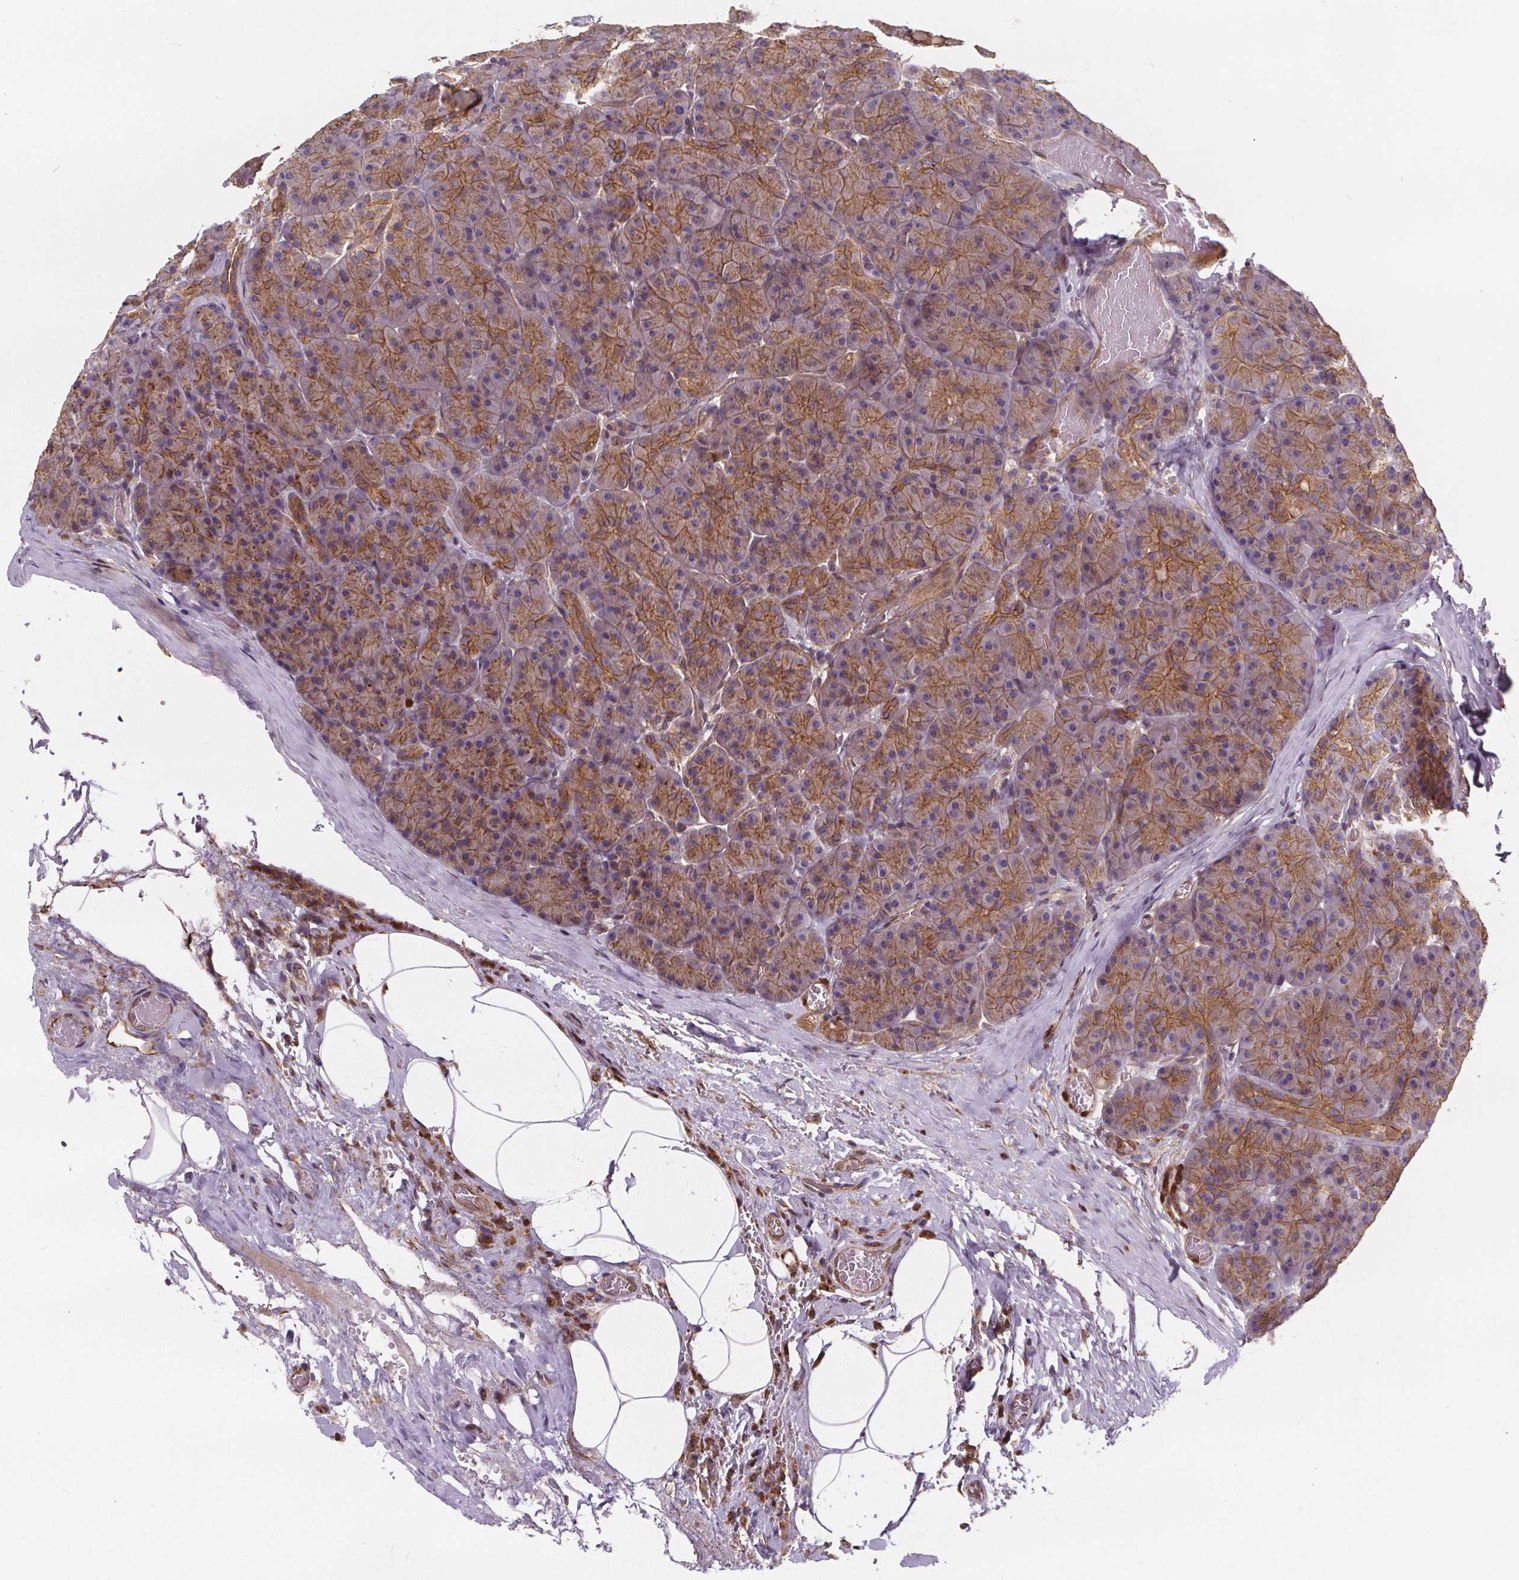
{"staining": {"intensity": "moderate", "quantity": ">75%", "location": "cytoplasmic/membranous"}, "tissue": "pancreas", "cell_type": "Exocrine glandular cells", "image_type": "normal", "snomed": [{"axis": "morphology", "description": "Normal tissue, NOS"}, {"axis": "topography", "description": "Pancreas"}], "caption": "This micrograph displays IHC staining of normal pancreas, with medium moderate cytoplasmic/membranous staining in about >75% of exocrine glandular cells.", "gene": "CLINT1", "patient": {"sex": "male", "age": 57}}